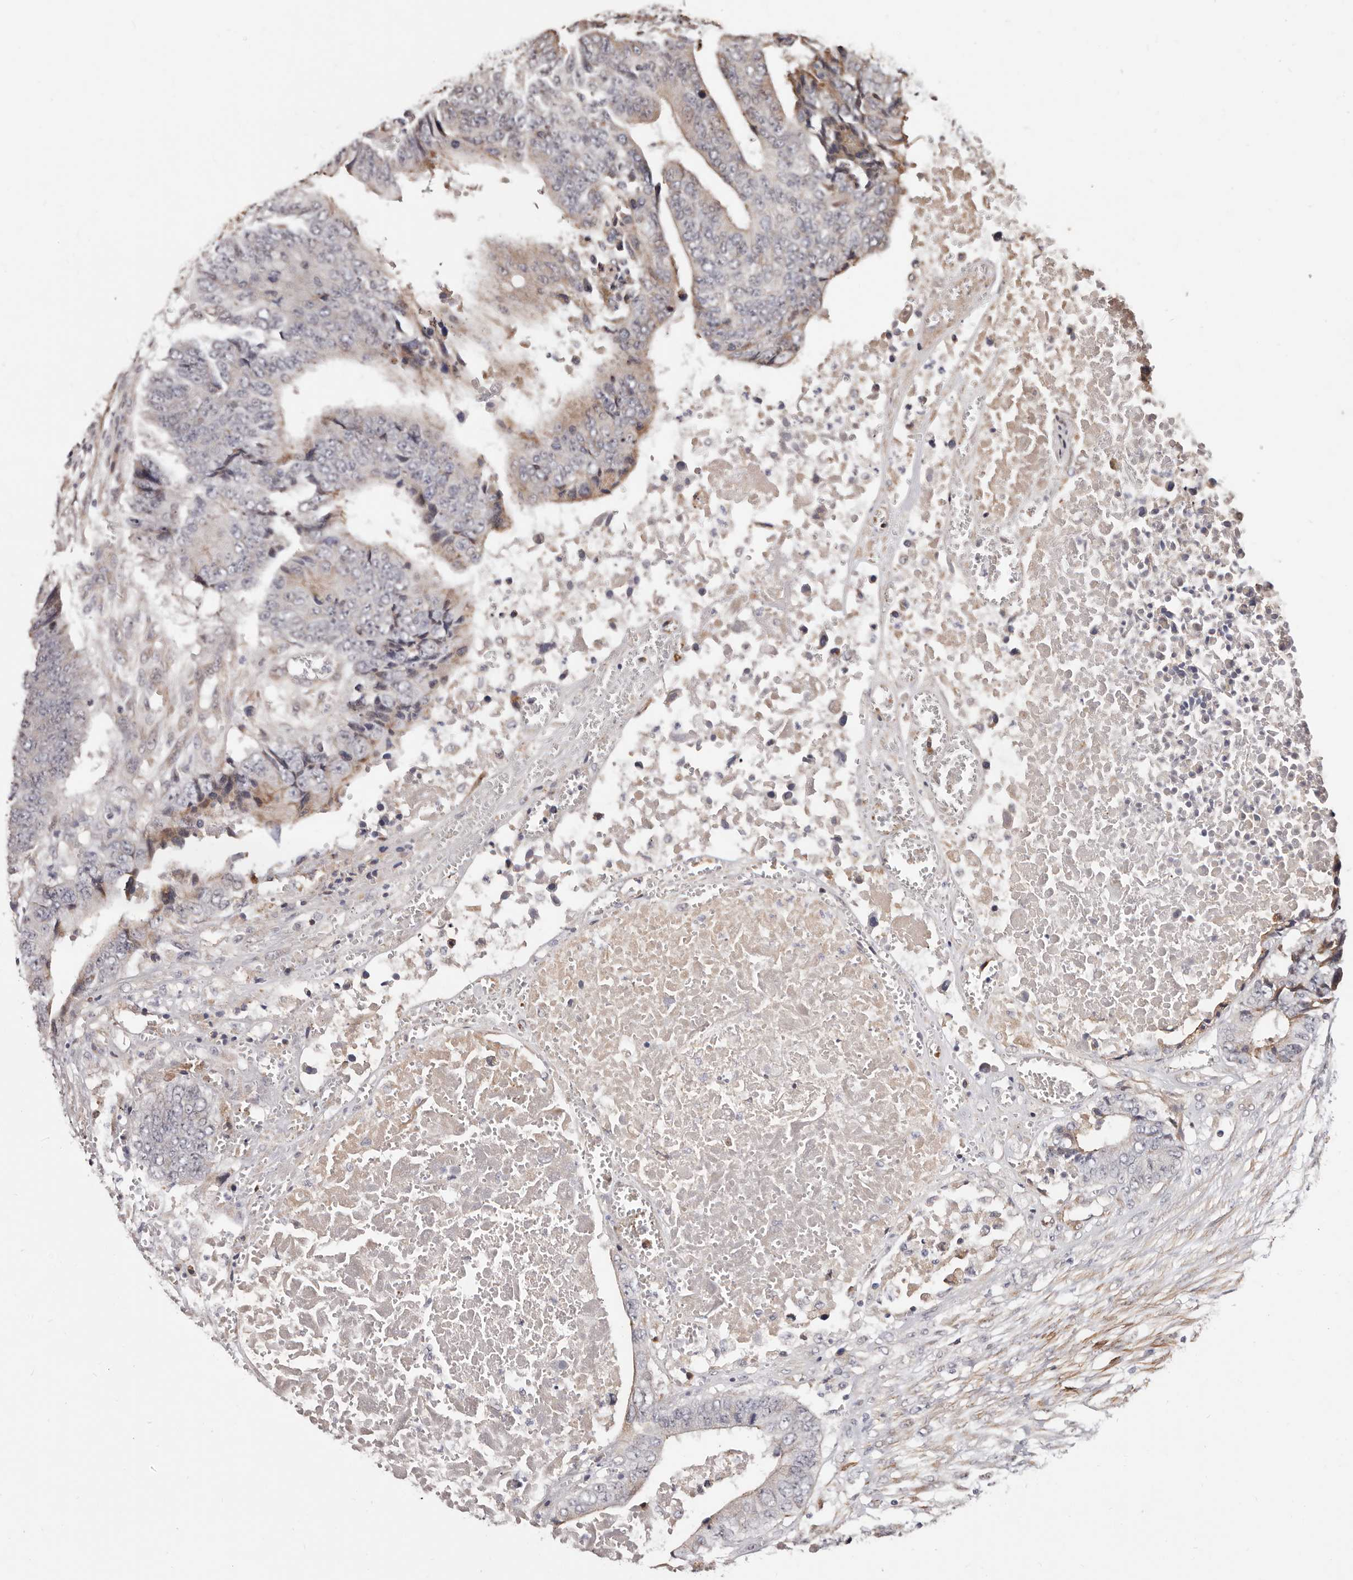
{"staining": {"intensity": "weak", "quantity": "<25%", "location": "cytoplasmic/membranous"}, "tissue": "colorectal cancer", "cell_type": "Tumor cells", "image_type": "cancer", "snomed": [{"axis": "morphology", "description": "Adenocarcinoma, NOS"}, {"axis": "topography", "description": "Rectum"}], "caption": "Tumor cells show no significant positivity in colorectal adenocarcinoma.", "gene": "TRIP13", "patient": {"sex": "male", "age": 84}}